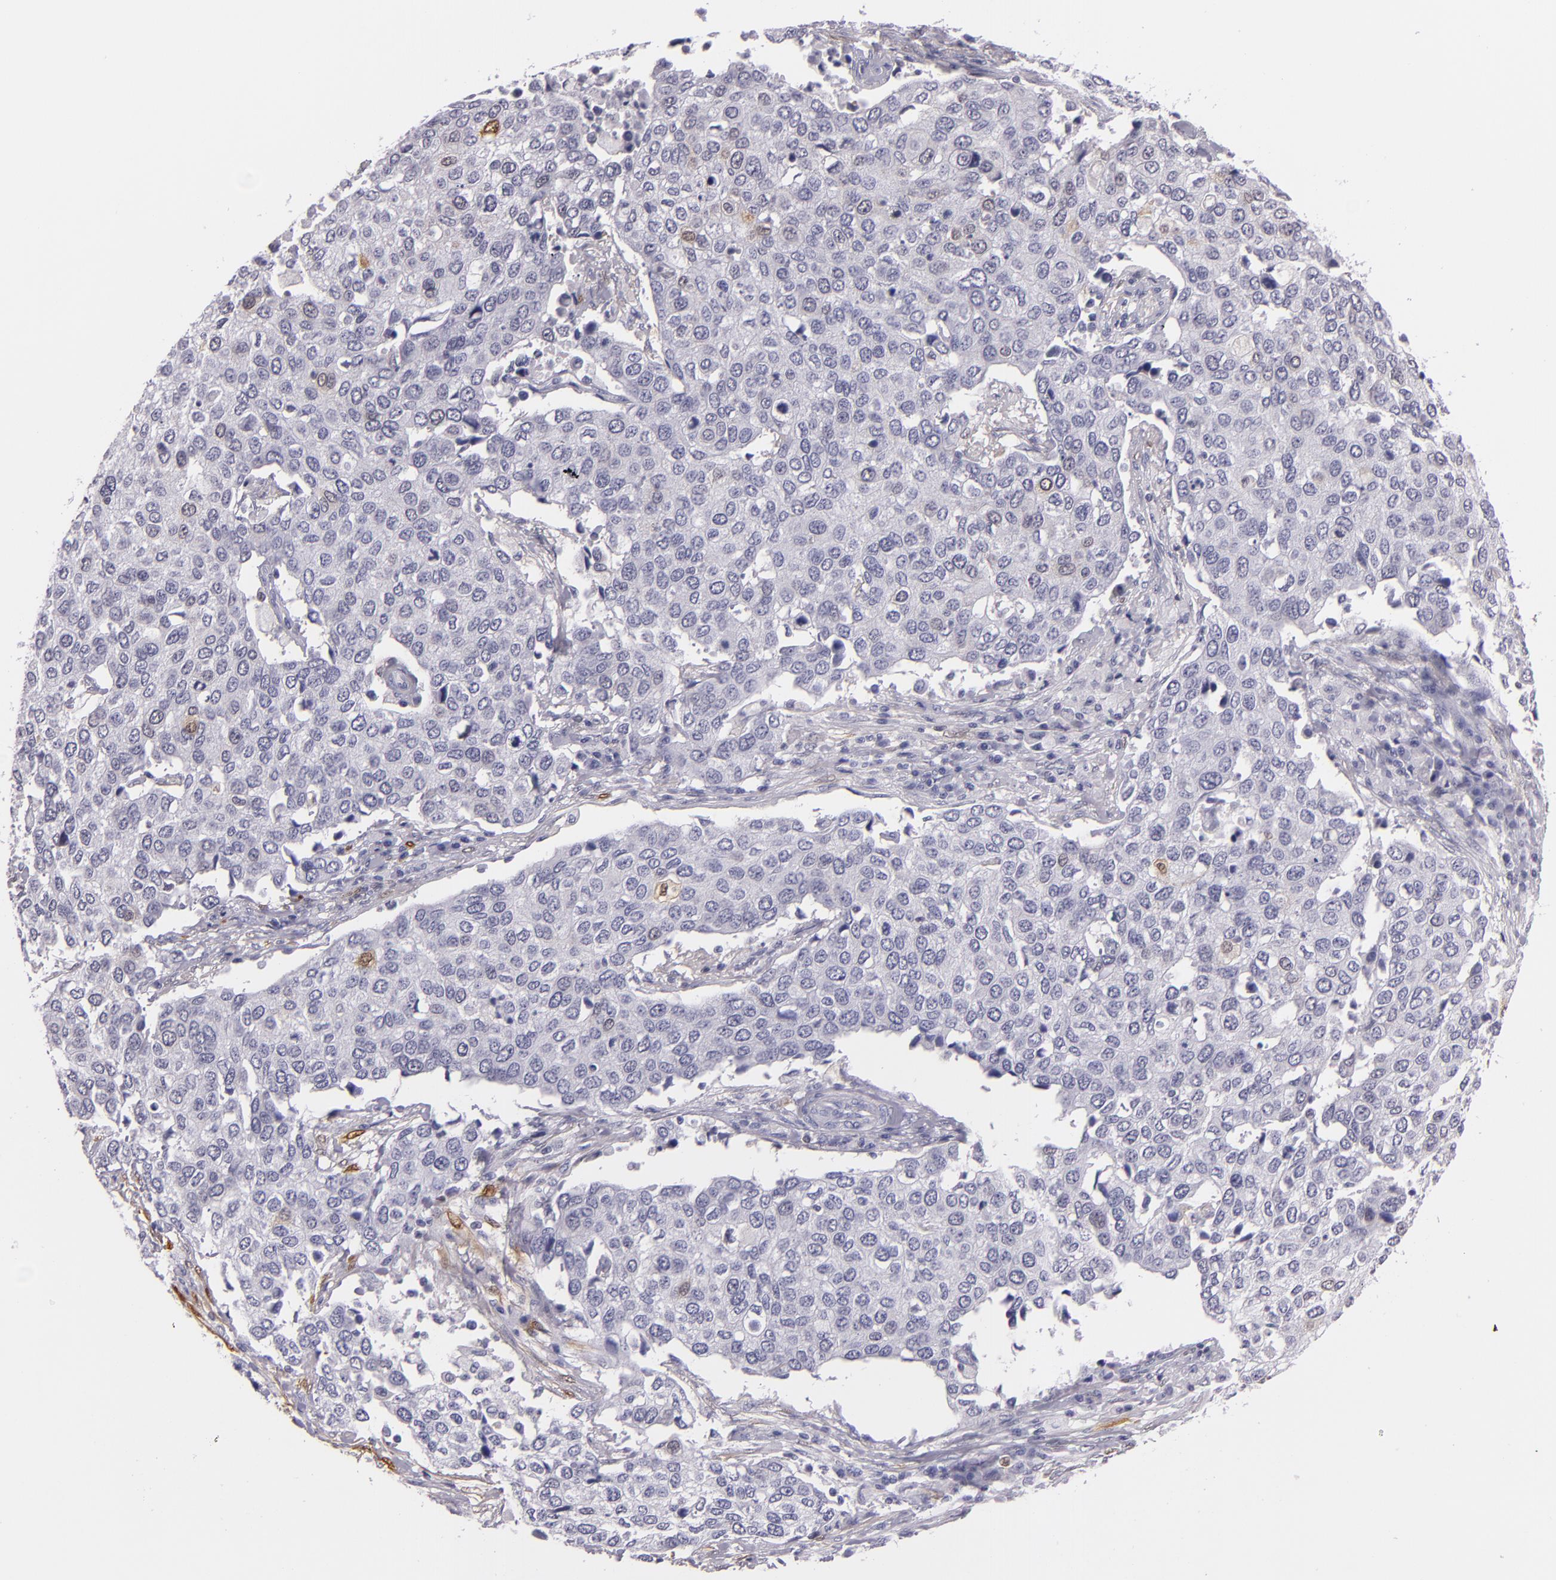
{"staining": {"intensity": "negative", "quantity": "none", "location": "none"}, "tissue": "cervical cancer", "cell_type": "Tumor cells", "image_type": "cancer", "snomed": [{"axis": "morphology", "description": "Squamous cell carcinoma, NOS"}, {"axis": "topography", "description": "Cervix"}], "caption": "An image of human cervical cancer (squamous cell carcinoma) is negative for staining in tumor cells.", "gene": "MT1A", "patient": {"sex": "female", "age": 54}}